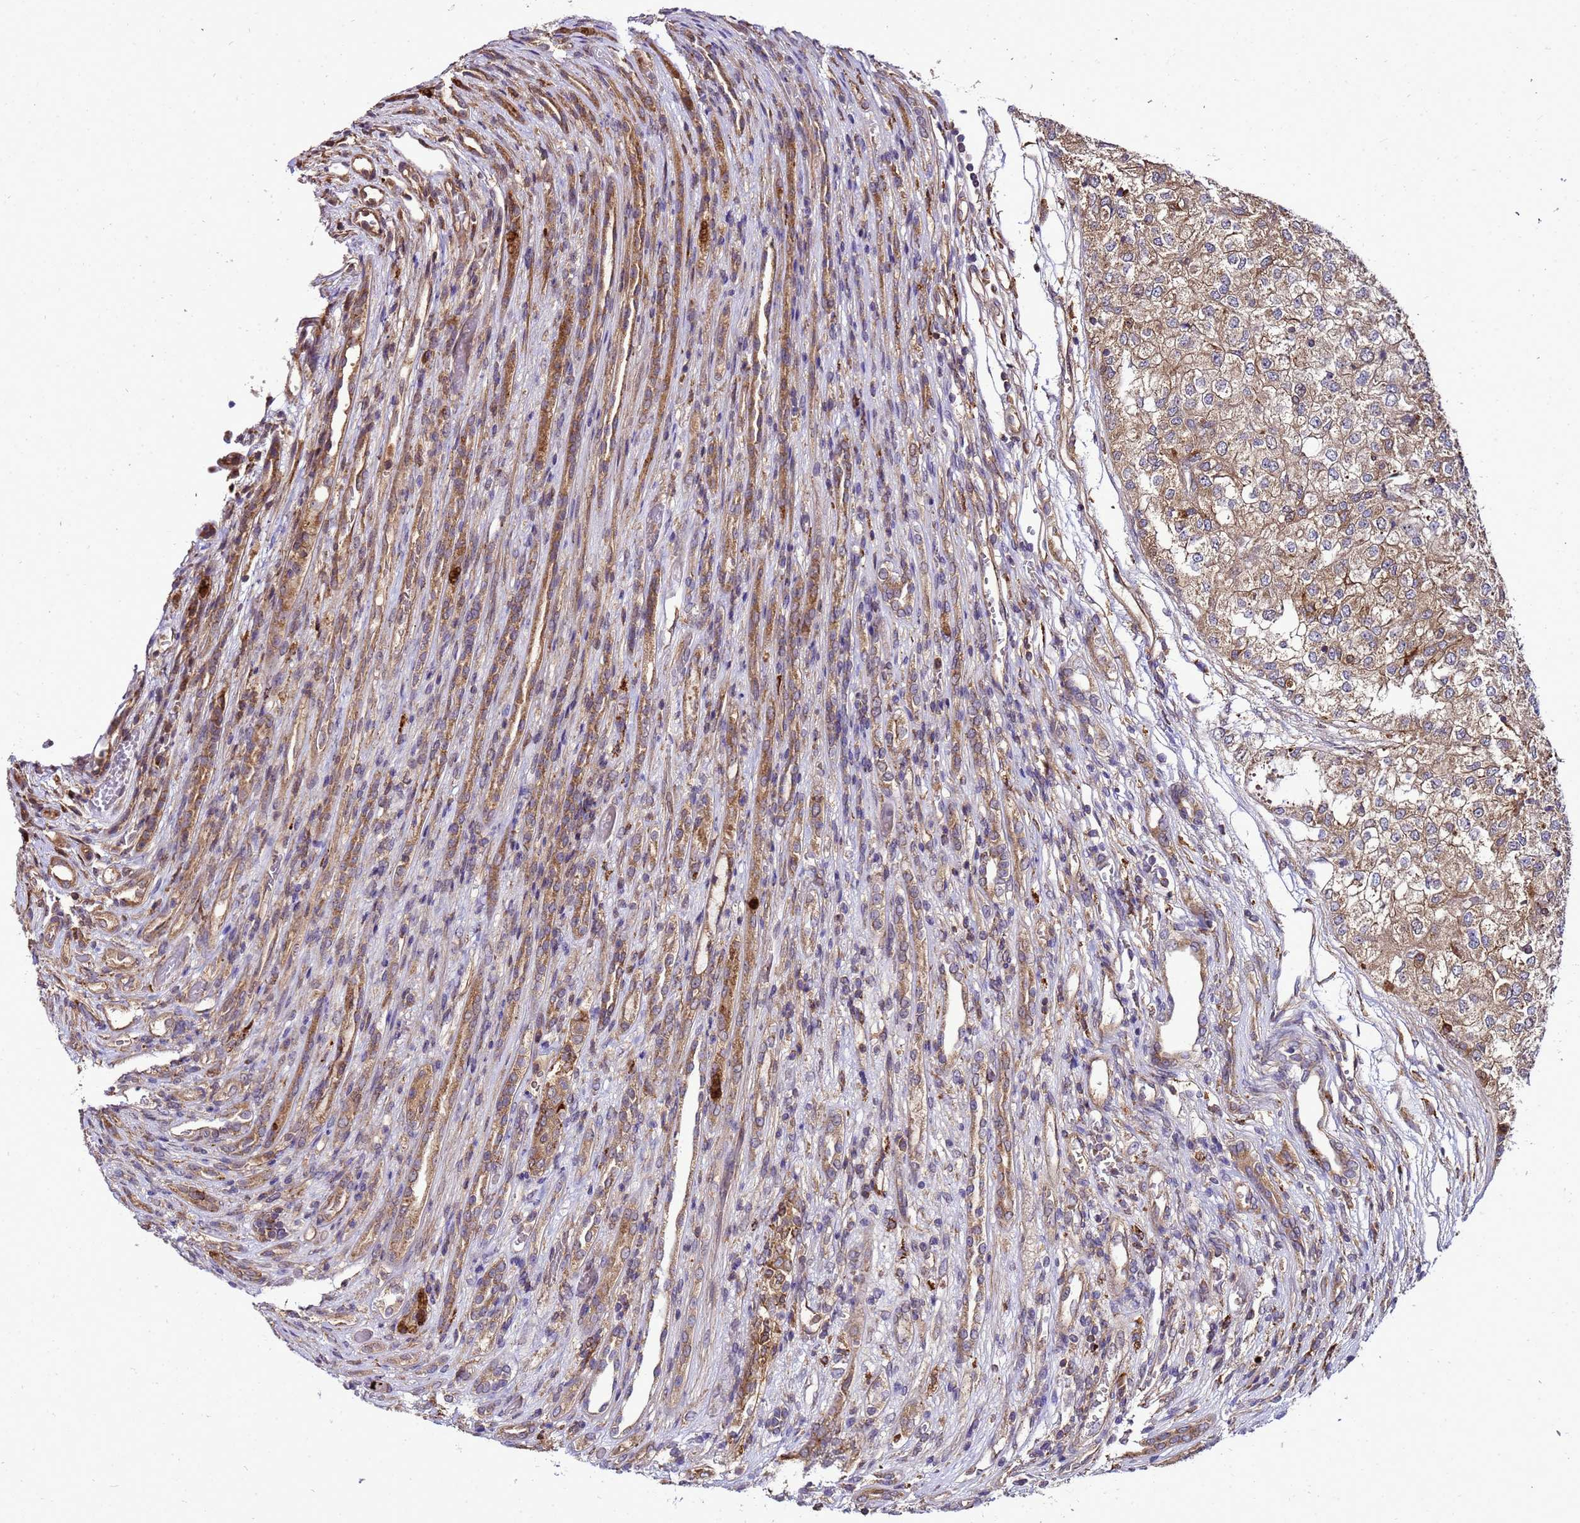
{"staining": {"intensity": "moderate", "quantity": ">75%", "location": "cytoplasmic/membranous"}, "tissue": "renal cancer", "cell_type": "Tumor cells", "image_type": "cancer", "snomed": [{"axis": "morphology", "description": "Adenocarcinoma, NOS"}, {"axis": "topography", "description": "Kidney"}], "caption": "Immunohistochemical staining of adenocarcinoma (renal) reveals medium levels of moderate cytoplasmic/membranous expression in approximately >75% of tumor cells. (Brightfield microscopy of DAB IHC at high magnification).", "gene": "TRABD", "patient": {"sex": "female", "age": 54}}